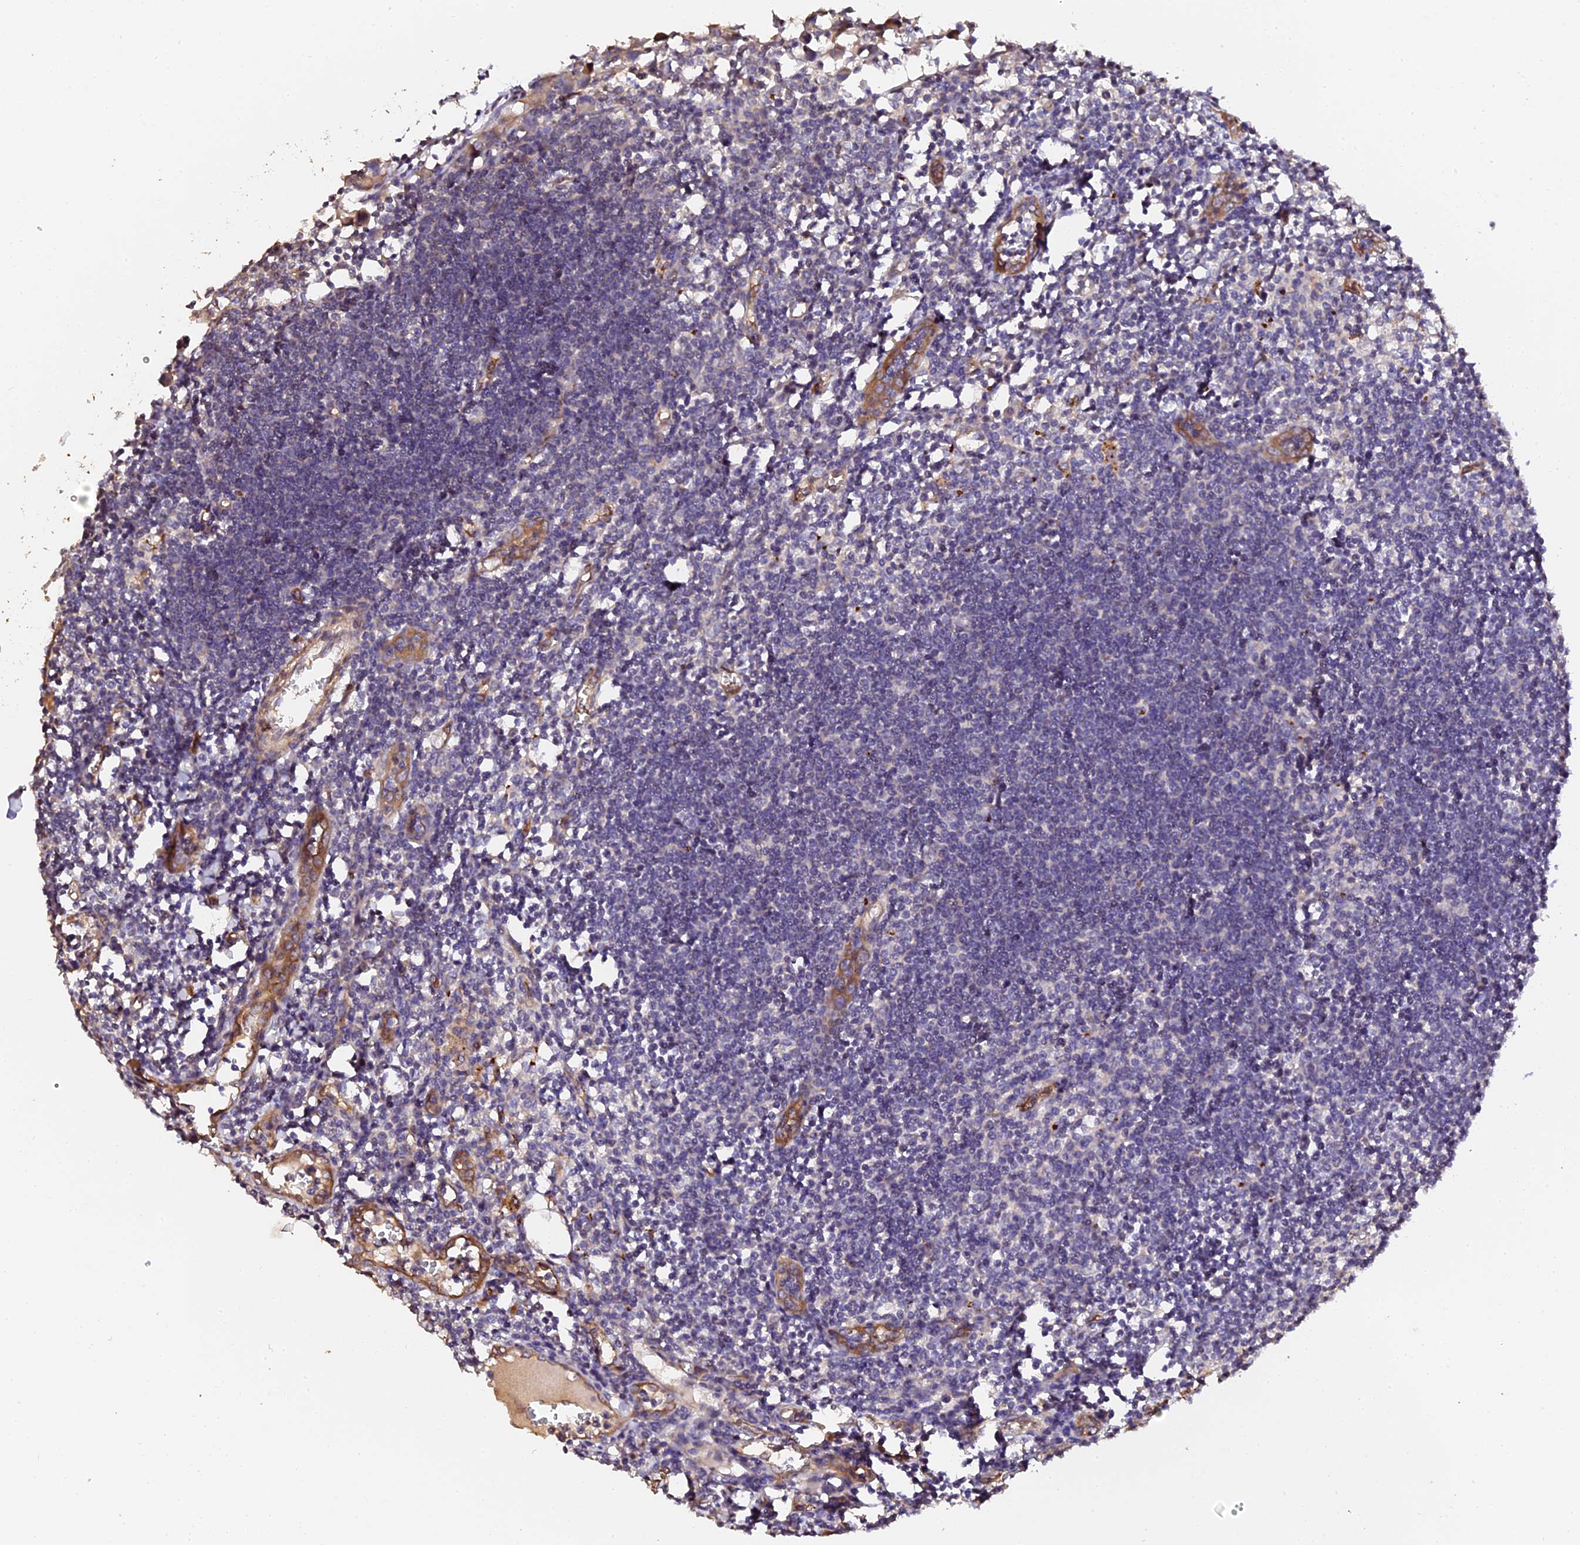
{"staining": {"intensity": "negative", "quantity": "none", "location": "none"}, "tissue": "lymph node", "cell_type": "Germinal center cells", "image_type": "normal", "snomed": [{"axis": "morphology", "description": "Normal tissue, NOS"}, {"axis": "morphology", "description": "Malignant melanoma, Metastatic site"}, {"axis": "topography", "description": "Lymph node"}], "caption": "Human lymph node stained for a protein using IHC shows no staining in germinal center cells.", "gene": "TDO2", "patient": {"sex": "male", "age": 41}}